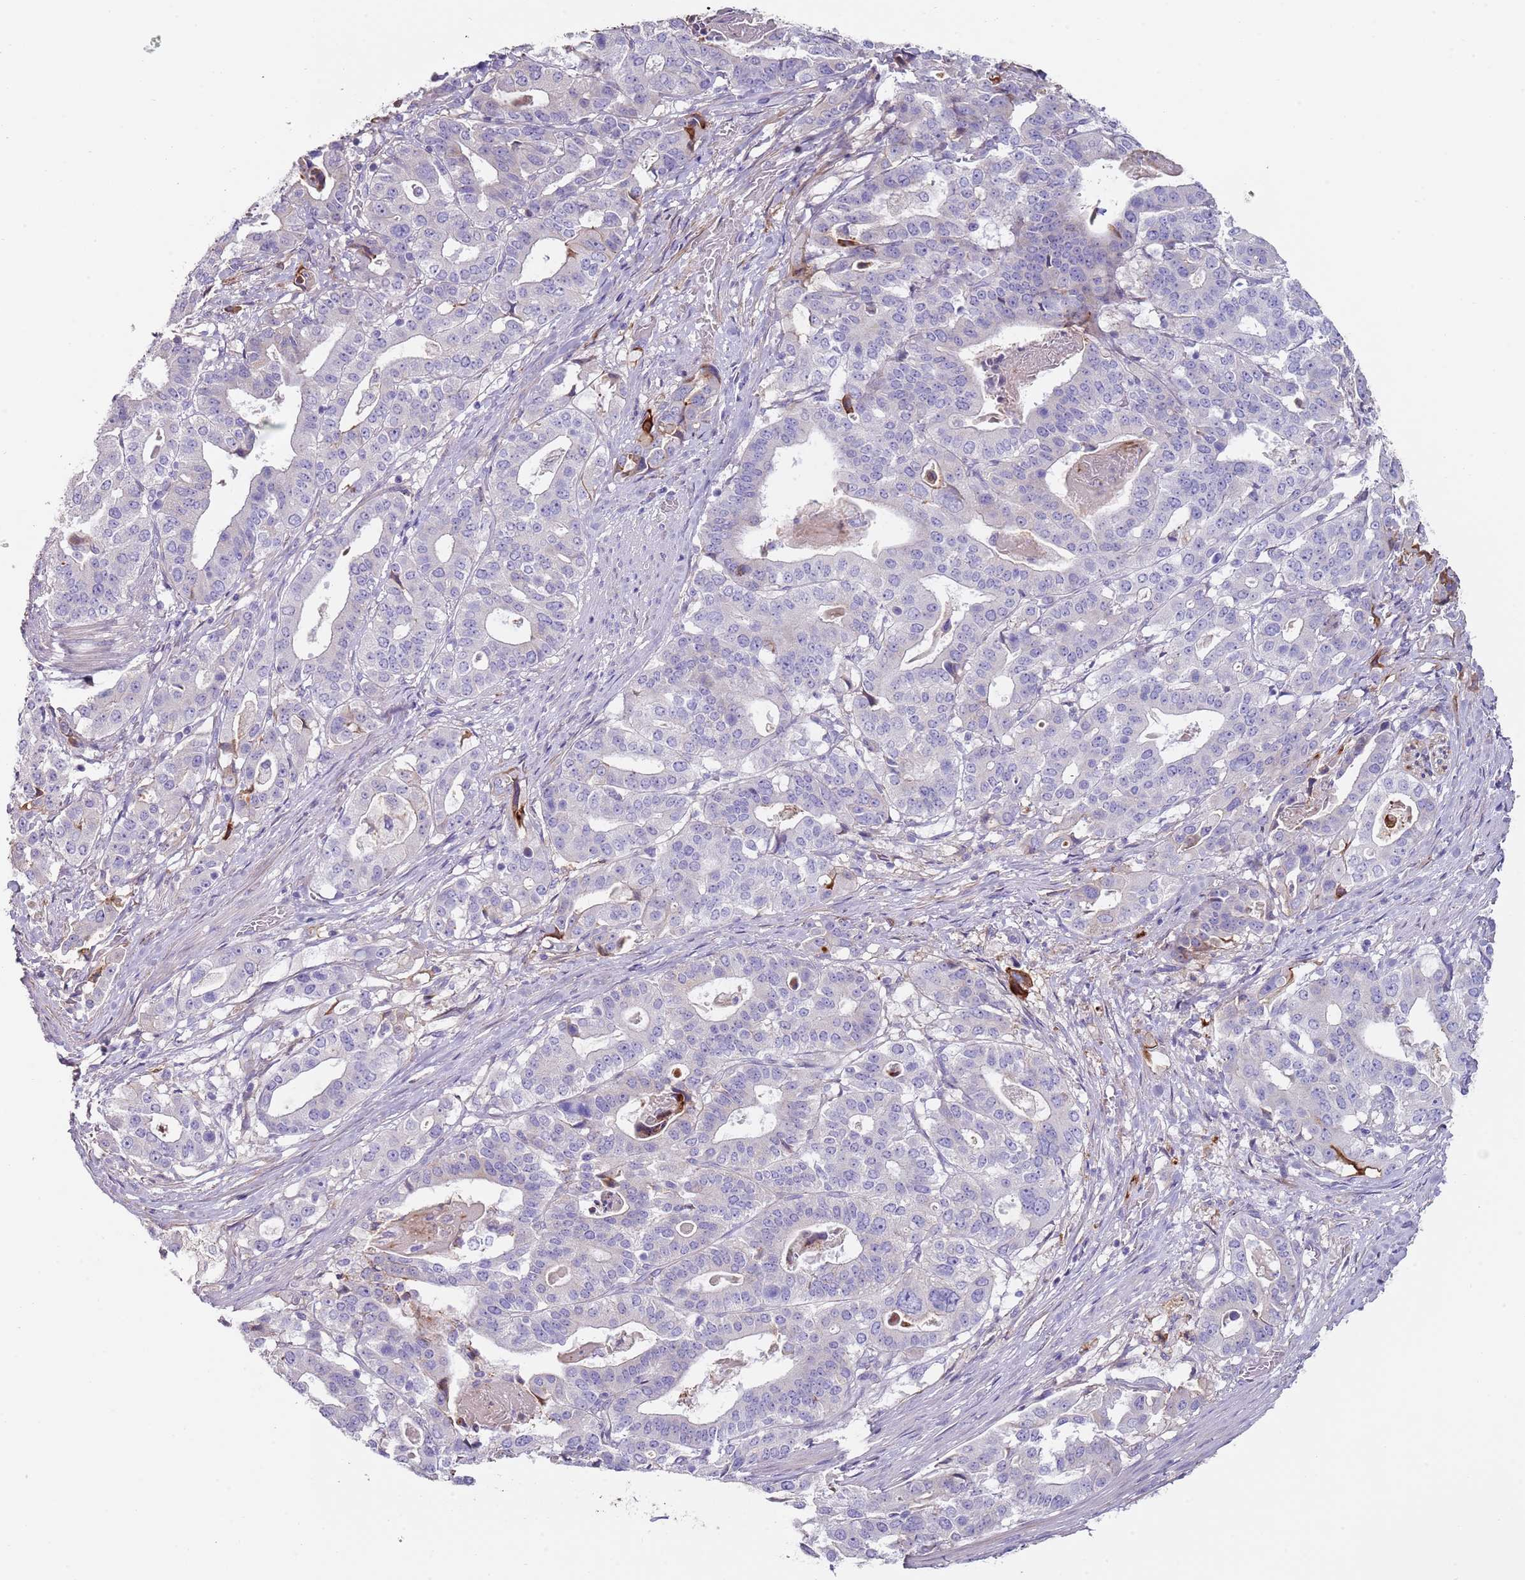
{"staining": {"intensity": "negative", "quantity": "none", "location": "none"}, "tissue": "stomach cancer", "cell_type": "Tumor cells", "image_type": "cancer", "snomed": [{"axis": "morphology", "description": "Adenocarcinoma, NOS"}, {"axis": "topography", "description": "Stomach"}], "caption": "DAB (3,3'-diaminobenzidine) immunohistochemical staining of stomach cancer (adenocarcinoma) demonstrates no significant staining in tumor cells.", "gene": "NBPF3", "patient": {"sex": "male", "age": 48}}